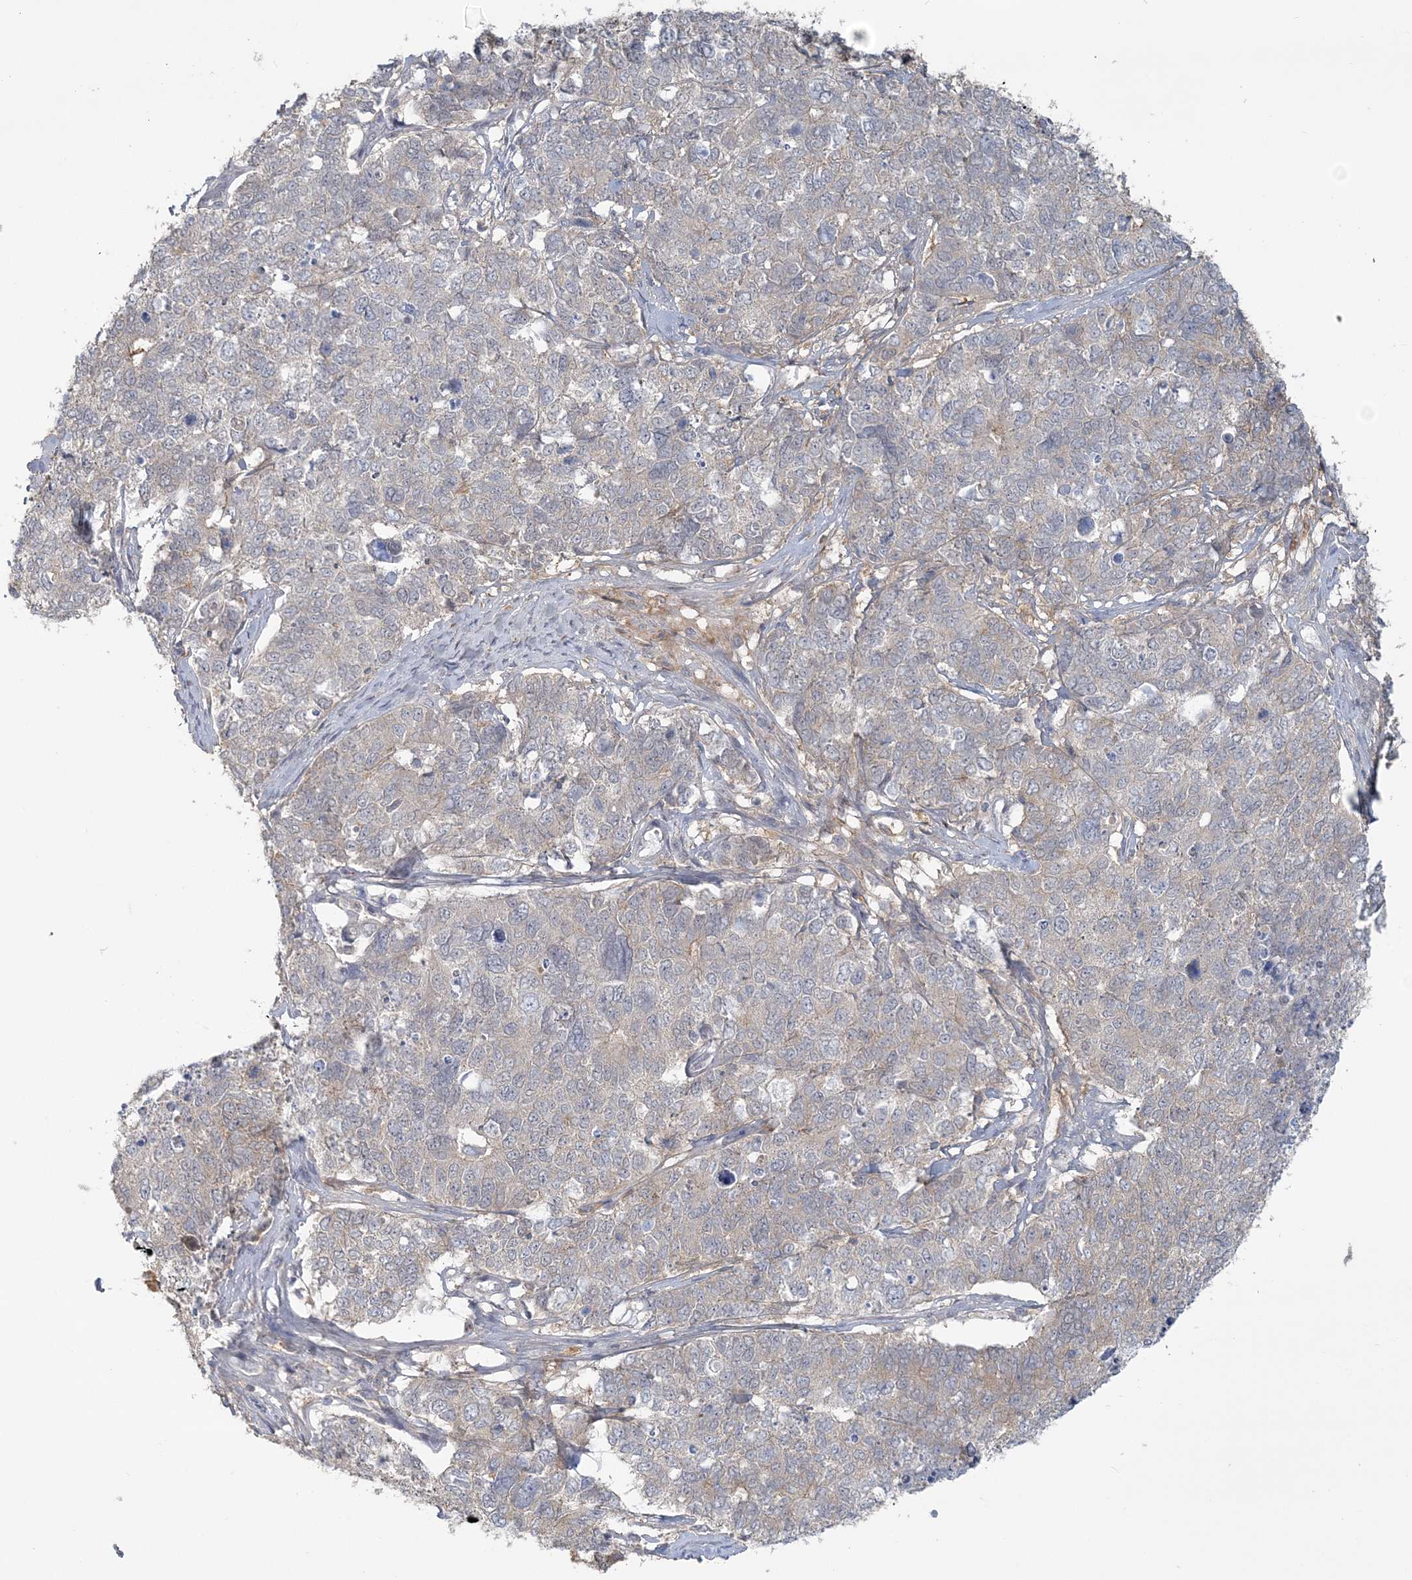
{"staining": {"intensity": "weak", "quantity": "<25%", "location": "cytoplasmic/membranous"}, "tissue": "cervical cancer", "cell_type": "Tumor cells", "image_type": "cancer", "snomed": [{"axis": "morphology", "description": "Squamous cell carcinoma, NOS"}, {"axis": "topography", "description": "Cervix"}], "caption": "IHC image of cervical cancer stained for a protein (brown), which demonstrates no positivity in tumor cells.", "gene": "ANKS1A", "patient": {"sex": "female", "age": 63}}